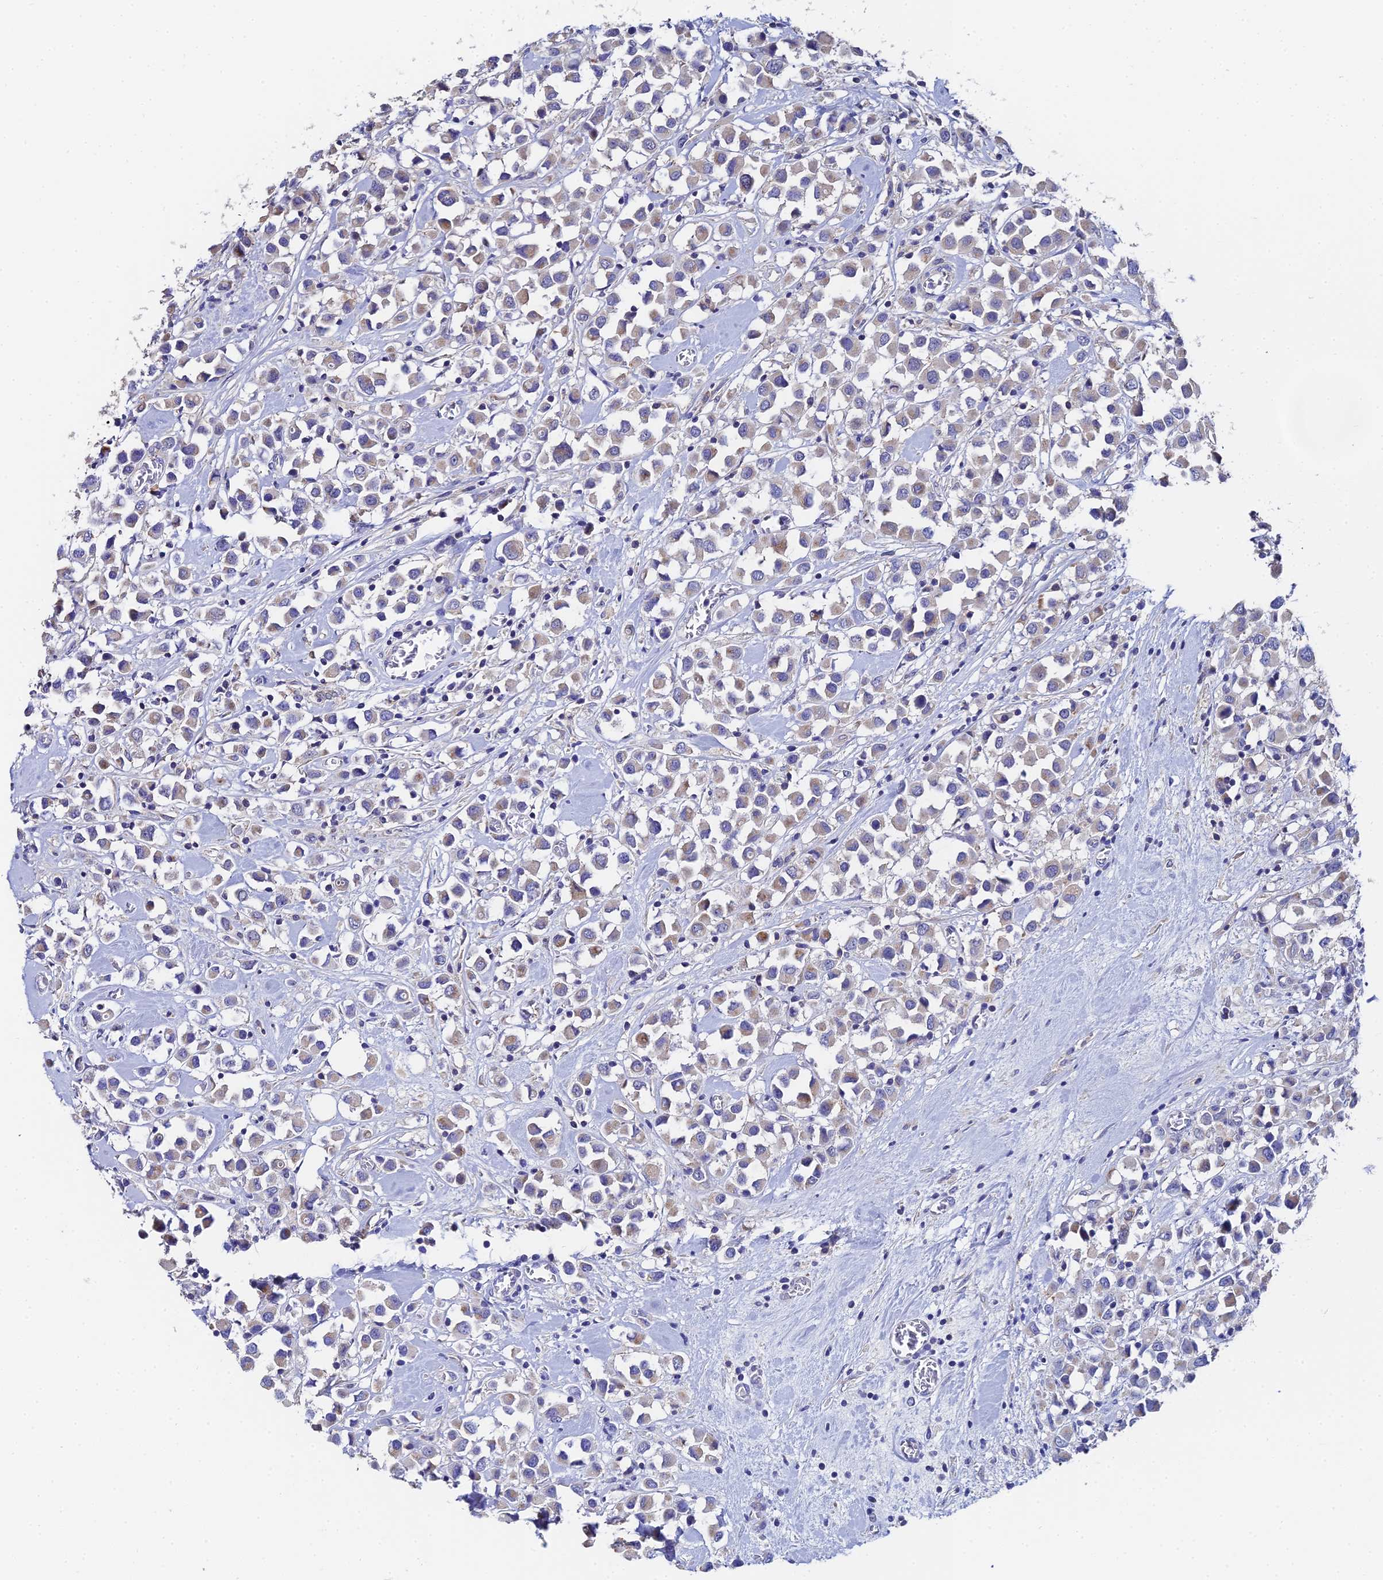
{"staining": {"intensity": "weak", "quantity": "25%-75%", "location": "cytoplasmic/membranous"}, "tissue": "breast cancer", "cell_type": "Tumor cells", "image_type": "cancer", "snomed": [{"axis": "morphology", "description": "Duct carcinoma"}, {"axis": "topography", "description": "Breast"}], "caption": "Immunohistochemical staining of breast cancer (invasive ductal carcinoma) demonstrates low levels of weak cytoplasmic/membranous positivity in approximately 25%-75% of tumor cells.", "gene": "UBE2L3", "patient": {"sex": "female", "age": 61}}